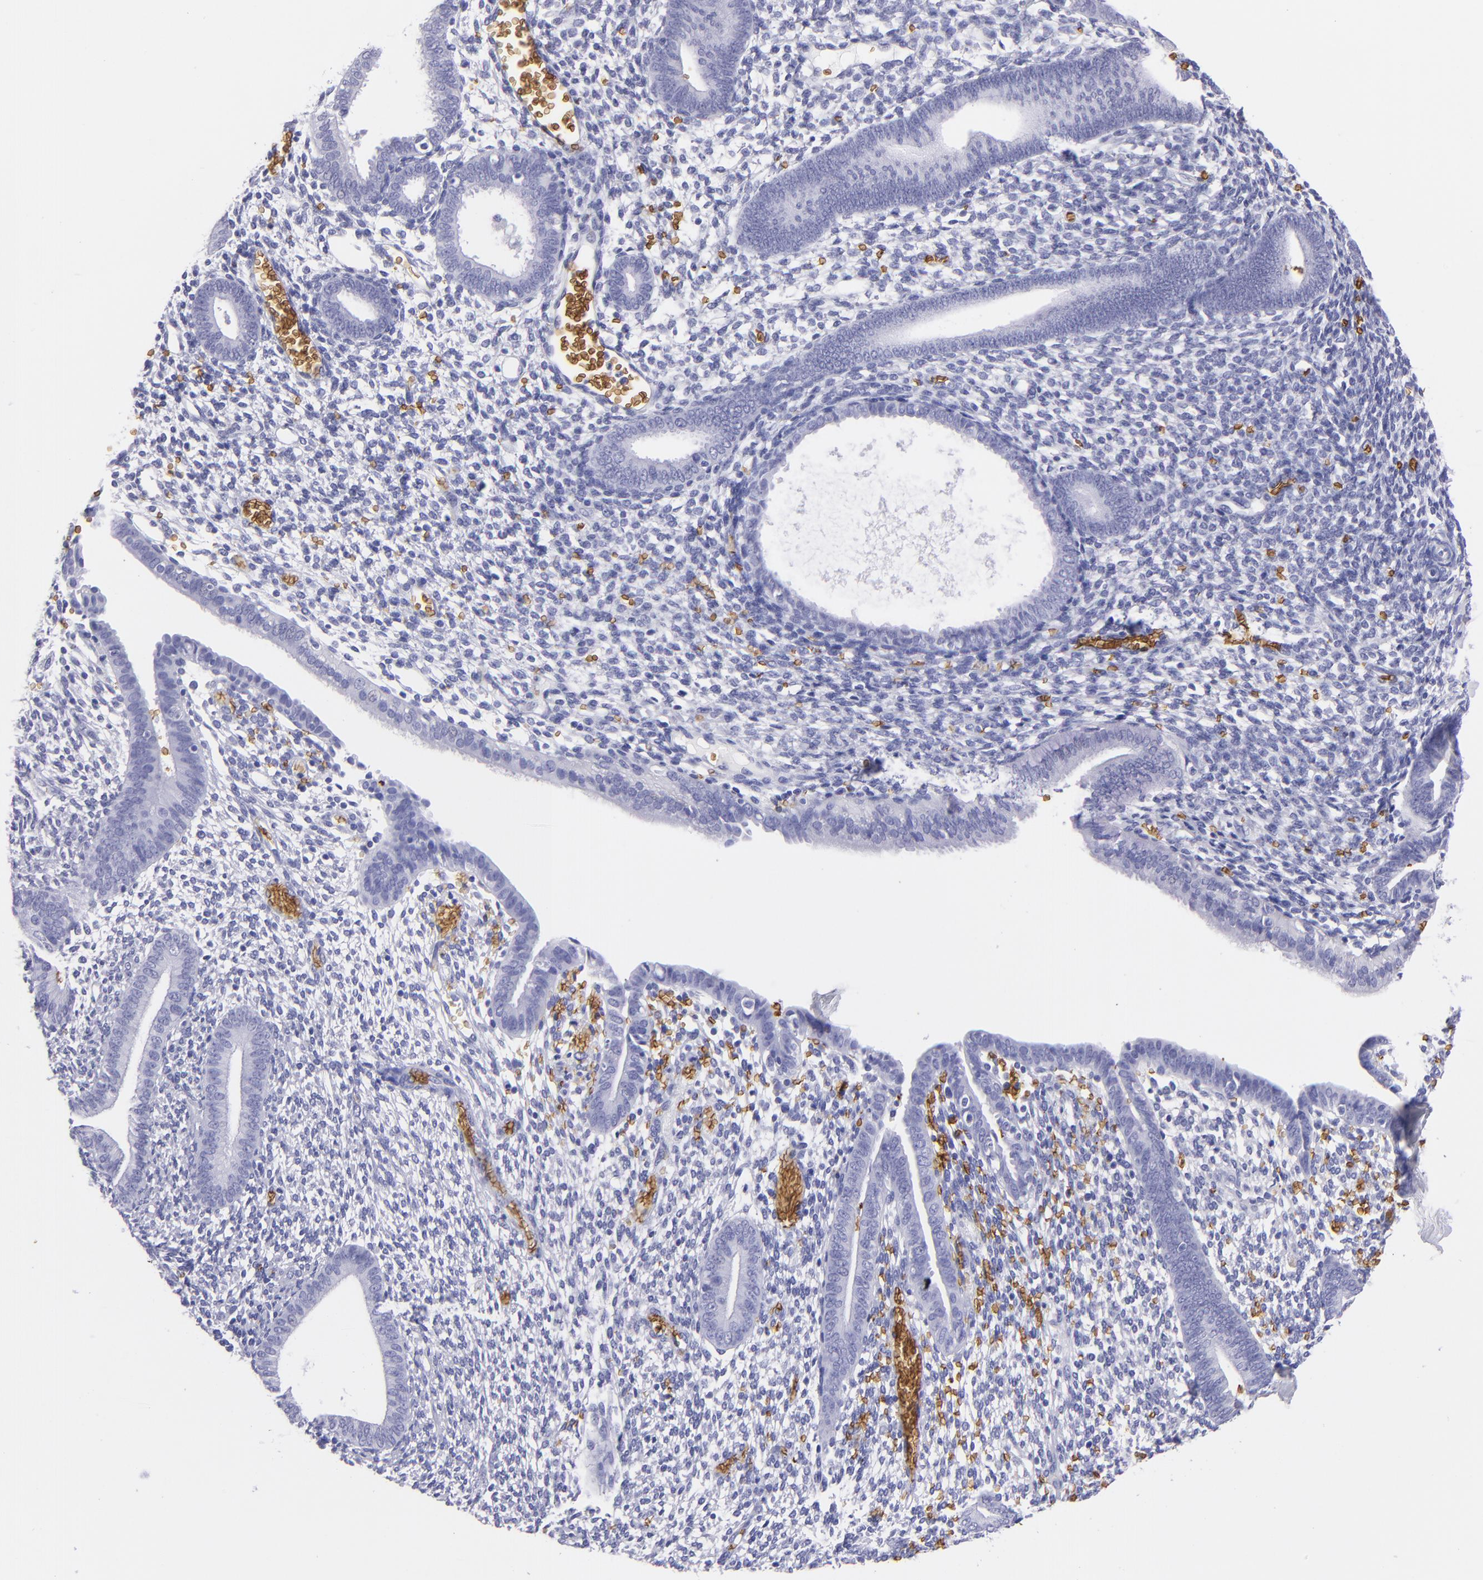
{"staining": {"intensity": "negative", "quantity": "none", "location": "none"}, "tissue": "endometrium", "cell_type": "Cells in endometrial stroma", "image_type": "normal", "snomed": [{"axis": "morphology", "description": "Normal tissue, NOS"}, {"axis": "topography", "description": "Smooth muscle"}, {"axis": "topography", "description": "Endometrium"}], "caption": "A histopathology image of human endometrium is negative for staining in cells in endometrial stroma. The staining was performed using DAB (3,3'-diaminobenzidine) to visualize the protein expression in brown, while the nuclei were stained in blue with hematoxylin (Magnification: 20x).", "gene": "GYPA", "patient": {"sex": "female", "age": 57}}